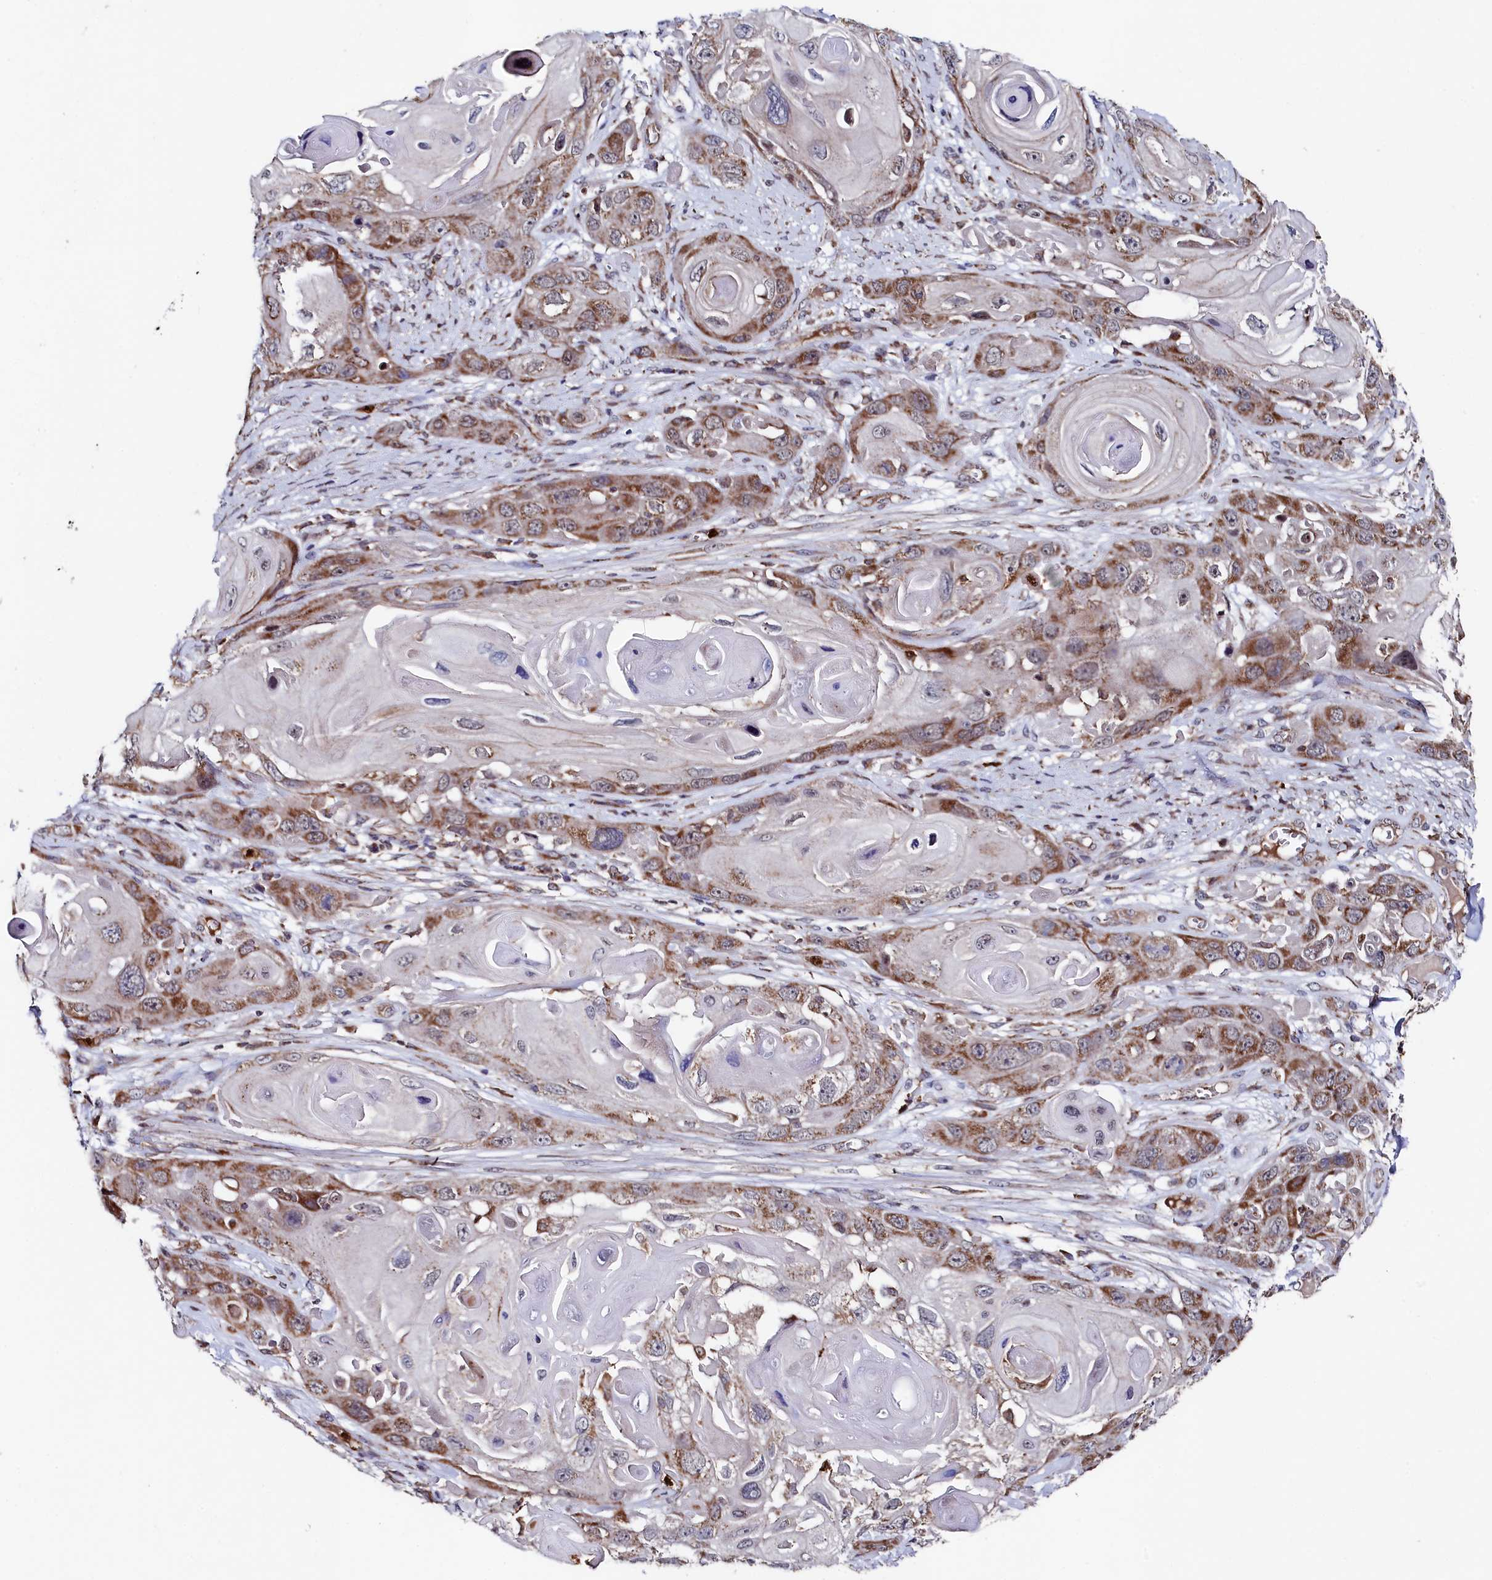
{"staining": {"intensity": "moderate", "quantity": ">75%", "location": "cytoplasmic/membranous"}, "tissue": "skin cancer", "cell_type": "Tumor cells", "image_type": "cancer", "snomed": [{"axis": "morphology", "description": "Squamous cell carcinoma, NOS"}, {"axis": "topography", "description": "Skin"}], "caption": "Tumor cells show medium levels of moderate cytoplasmic/membranous staining in approximately >75% of cells in human squamous cell carcinoma (skin).", "gene": "CHCHD1", "patient": {"sex": "male", "age": 55}}